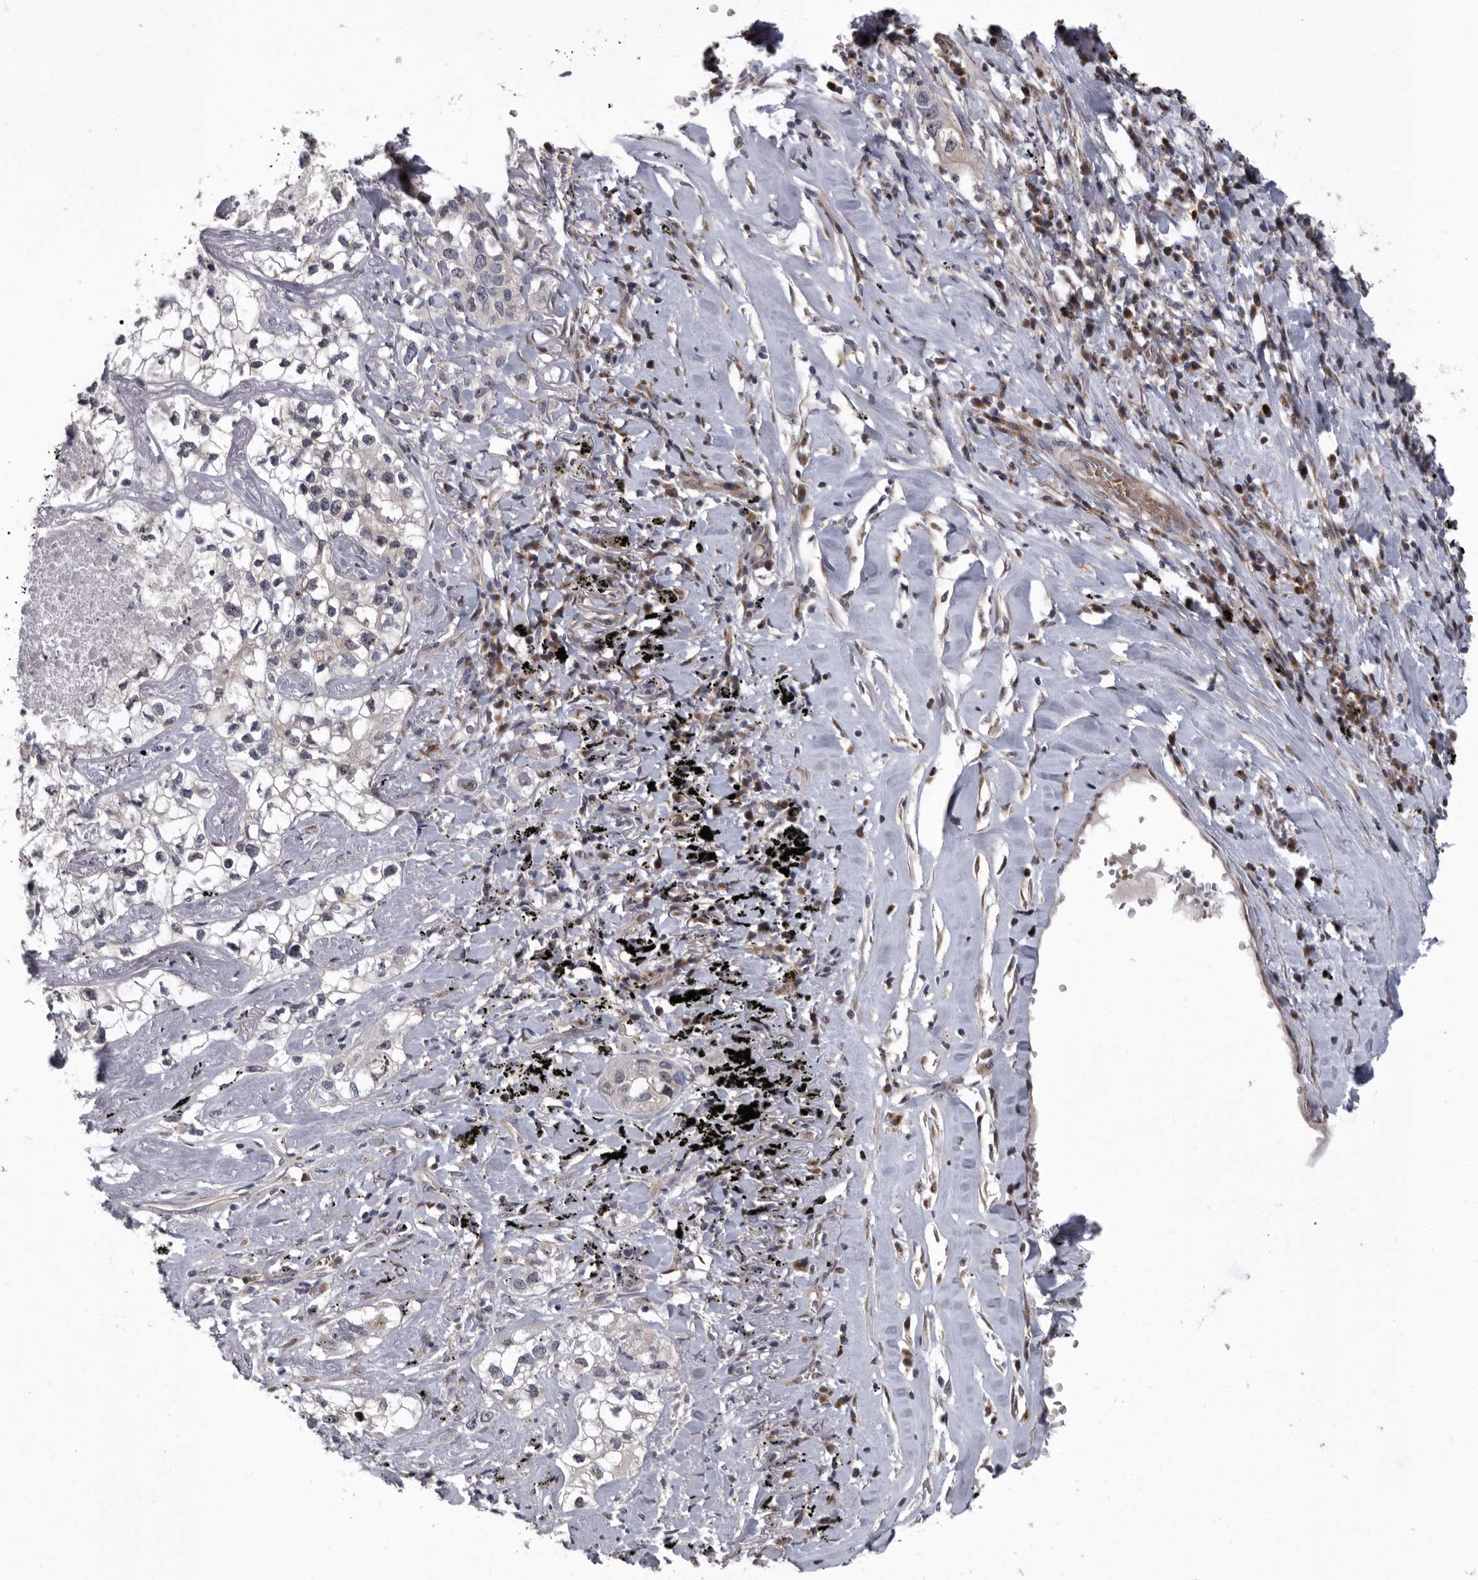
{"staining": {"intensity": "negative", "quantity": "none", "location": "none"}, "tissue": "lung cancer", "cell_type": "Tumor cells", "image_type": "cancer", "snomed": [{"axis": "morphology", "description": "Adenocarcinoma, NOS"}, {"axis": "topography", "description": "Lung"}], "caption": "Tumor cells are negative for brown protein staining in lung adenocarcinoma.", "gene": "PDCD11", "patient": {"sex": "male", "age": 63}}